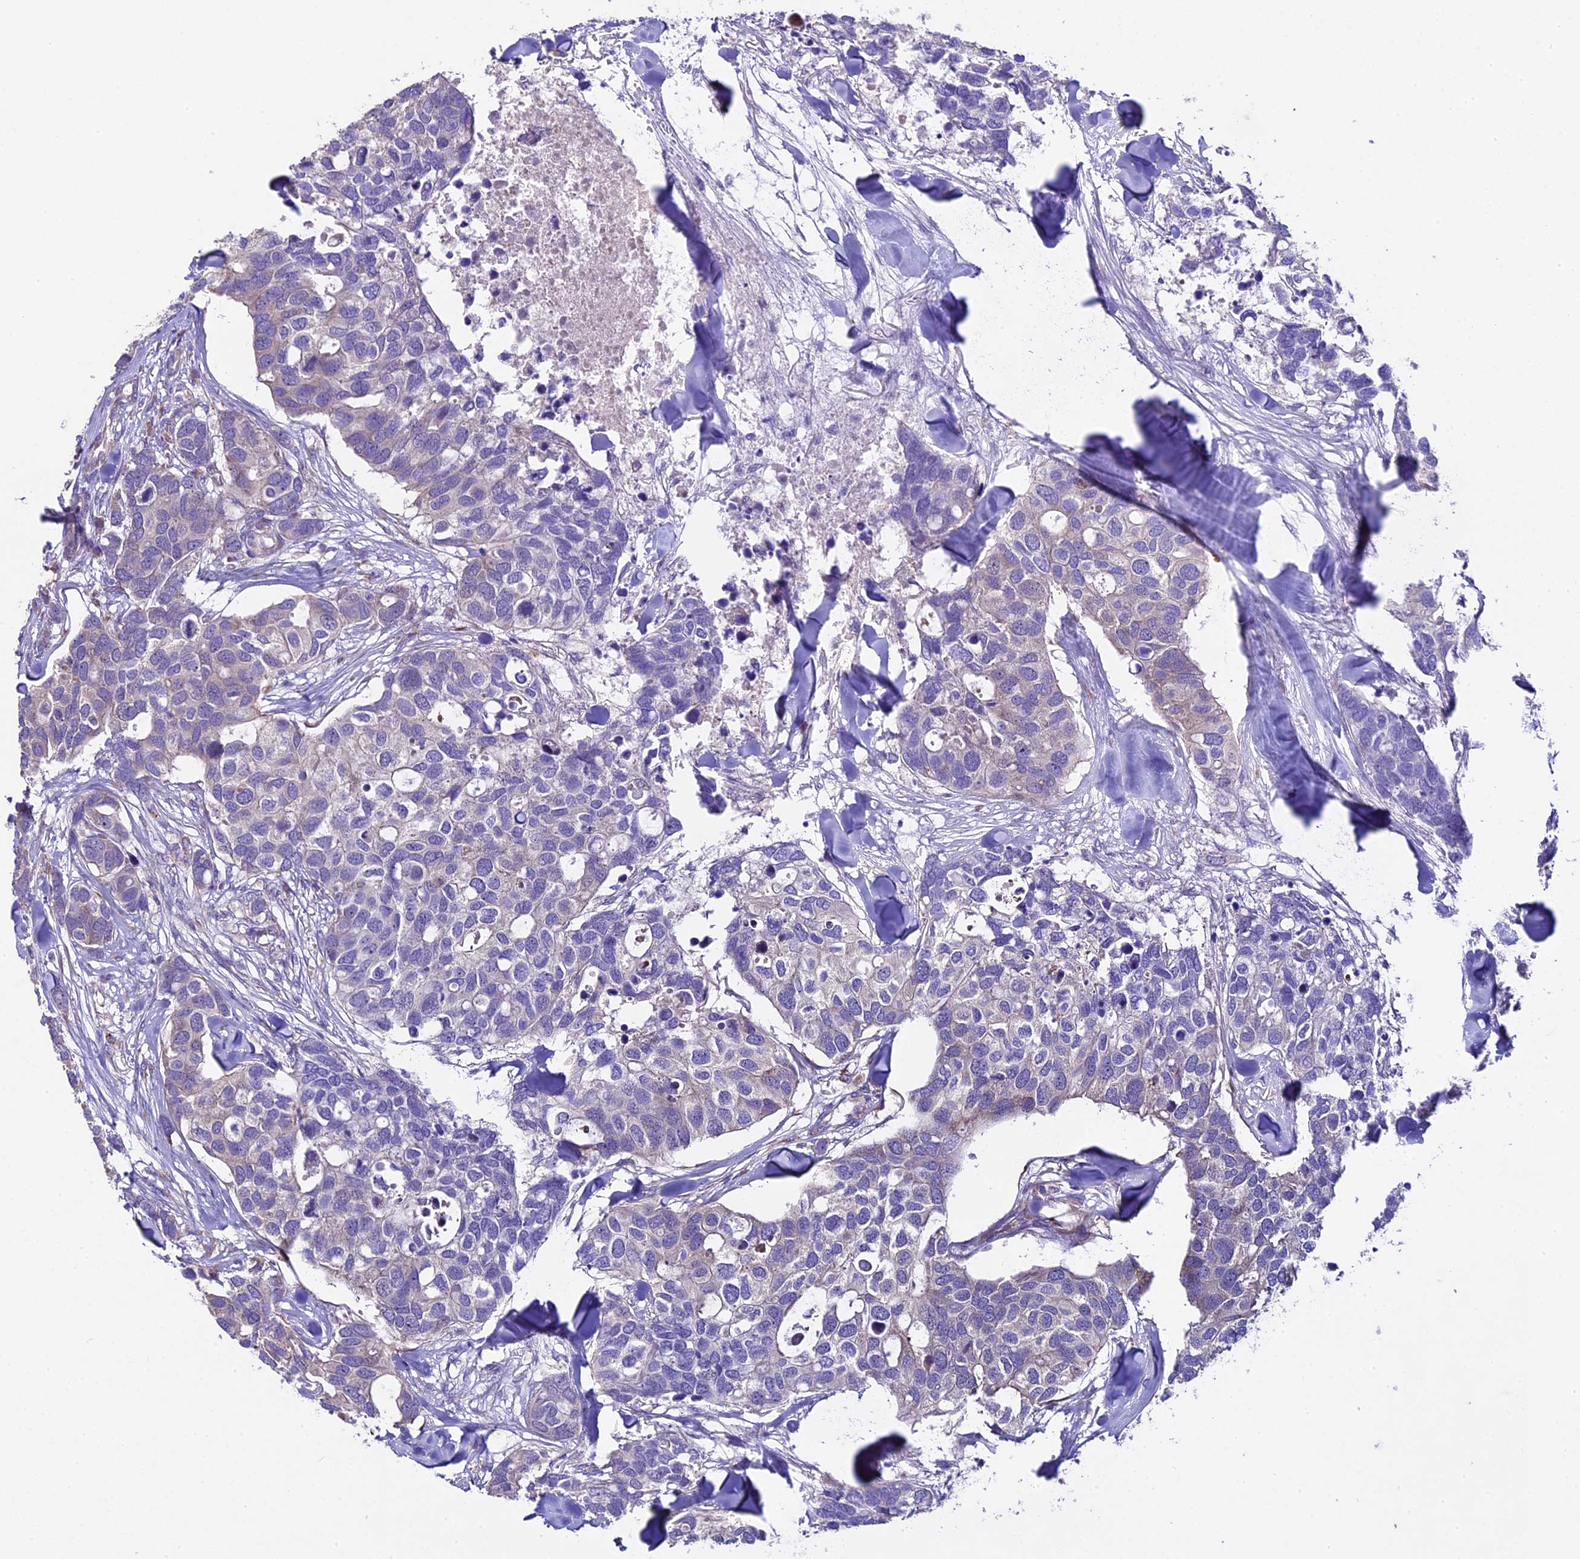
{"staining": {"intensity": "moderate", "quantity": "25%-75%", "location": "cytoplasmic/membranous"}, "tissue": "breast cancer", "cell_type": "Tumor cells", "image_type": "cancer", "snomed": [{"axis": "morphology", "description": "Duct carcinoma"}, {"axis": "topography", "description": "Breast"}], "caption": "Immunohistochemistry (DAB (3,3'-diaminobenzidine)) staining of breast cancer (intraductal carcinoma) displays moderate cytoplasmic/membranous protein expression in approximately 25%-75% of tumor cells. (DAB (3,3'-diaminobenzidine) IHC, brown staining for protein, blue staining for nuclei).", "gene": "SPIRE1", "patient": {"sex": "female", "age": 83}}